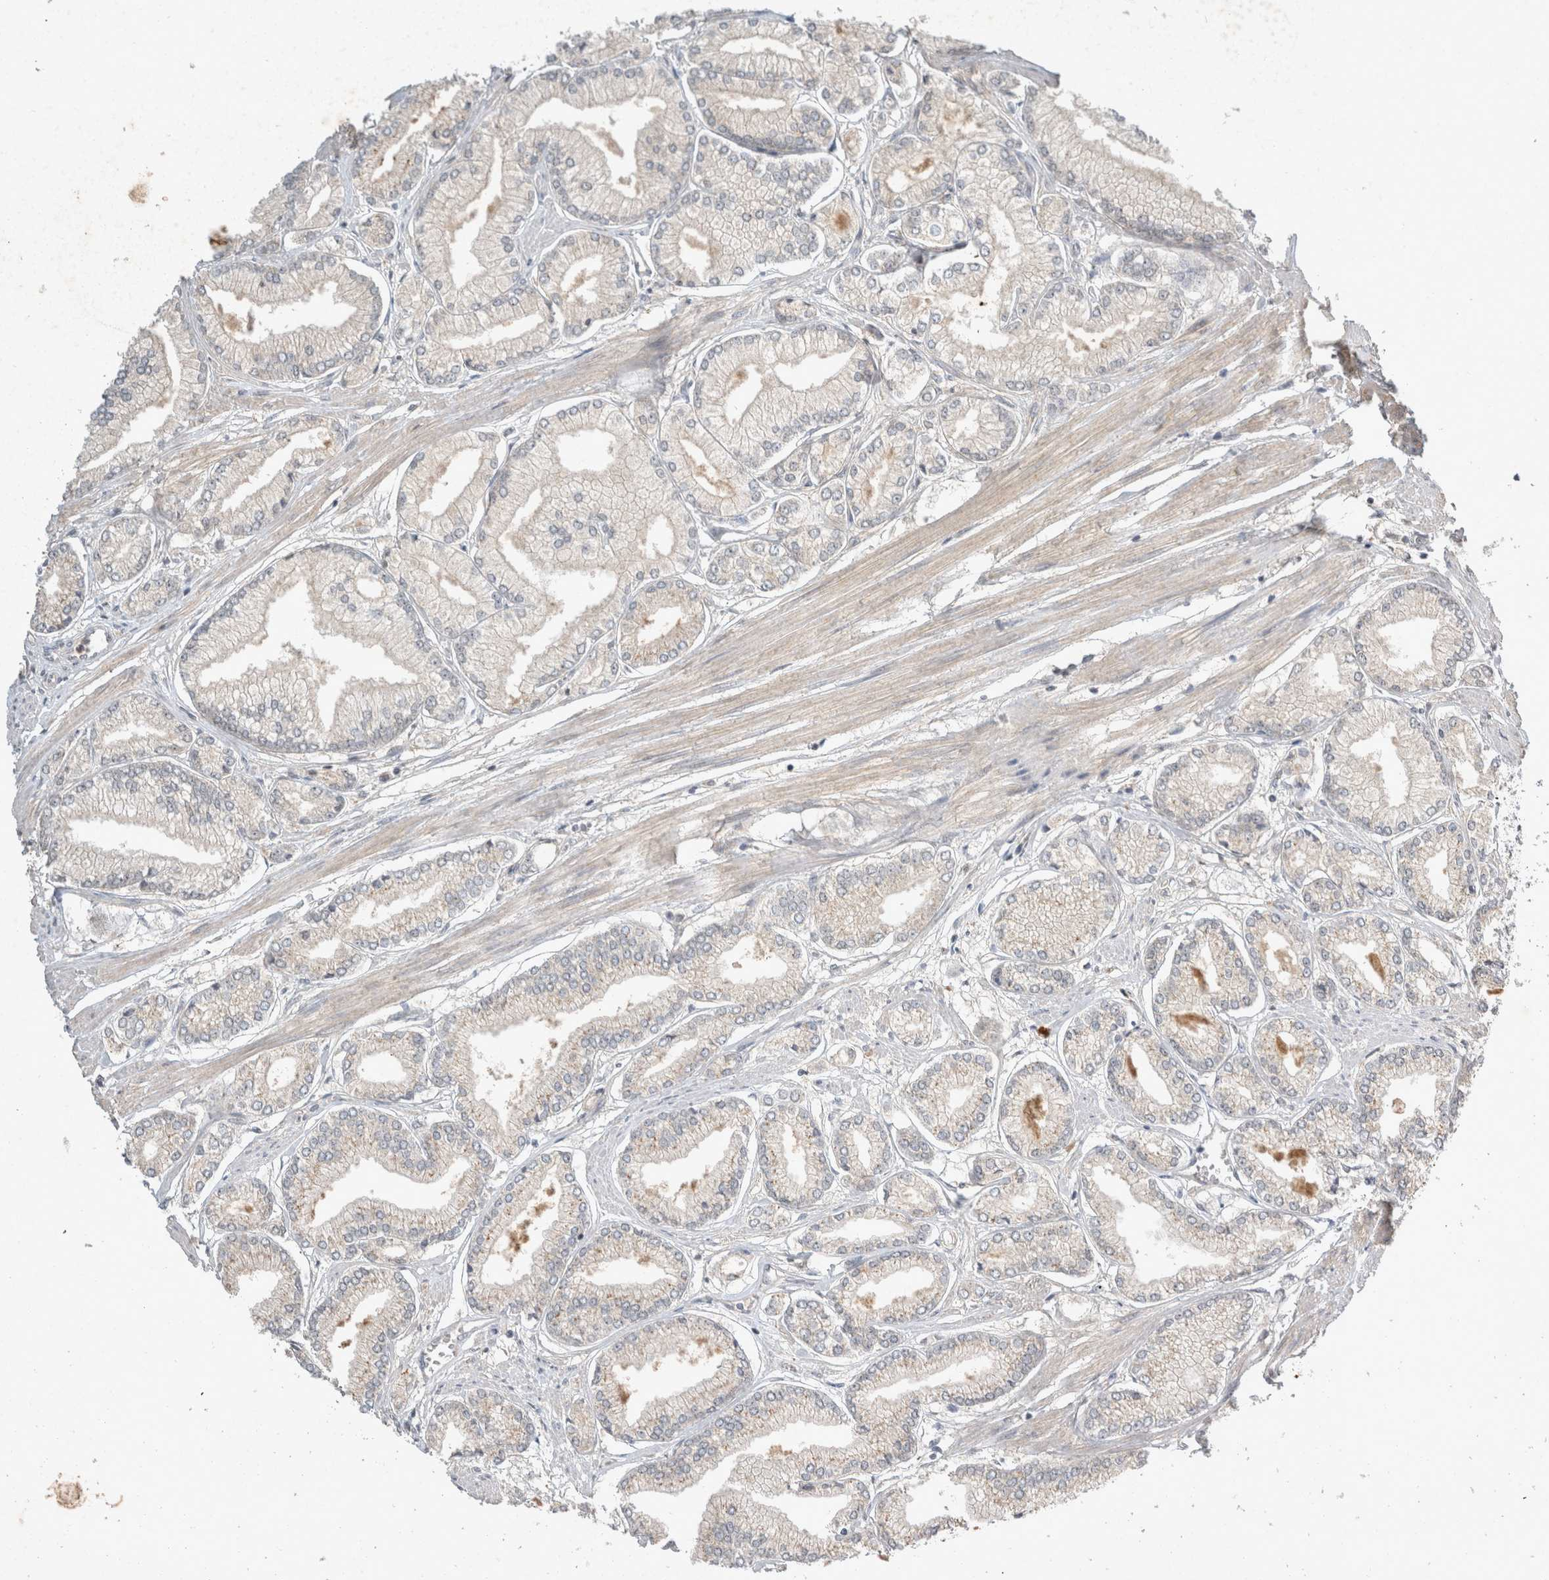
{"staining": {"intensity": "weak", "quantity": "<25%", "location": "cytoplasmic/membranous"}, "tissue": "prostate cancer", "cell_type": "Tumor cells", "image_type": "cancer", "snomed": [{"axis": "morphology", "description": "Adenocarcinoma, Low grade"}, {"axis": "topography", "description": "Prostate"}], "caption": "DAB (3,3'-diaminobenzidine) immunohistochemical staining of prostate cancer displays no significant expression in tumor cells.", "gene": "LOXL2", "patient": {"sex": "male", "age": 52}}